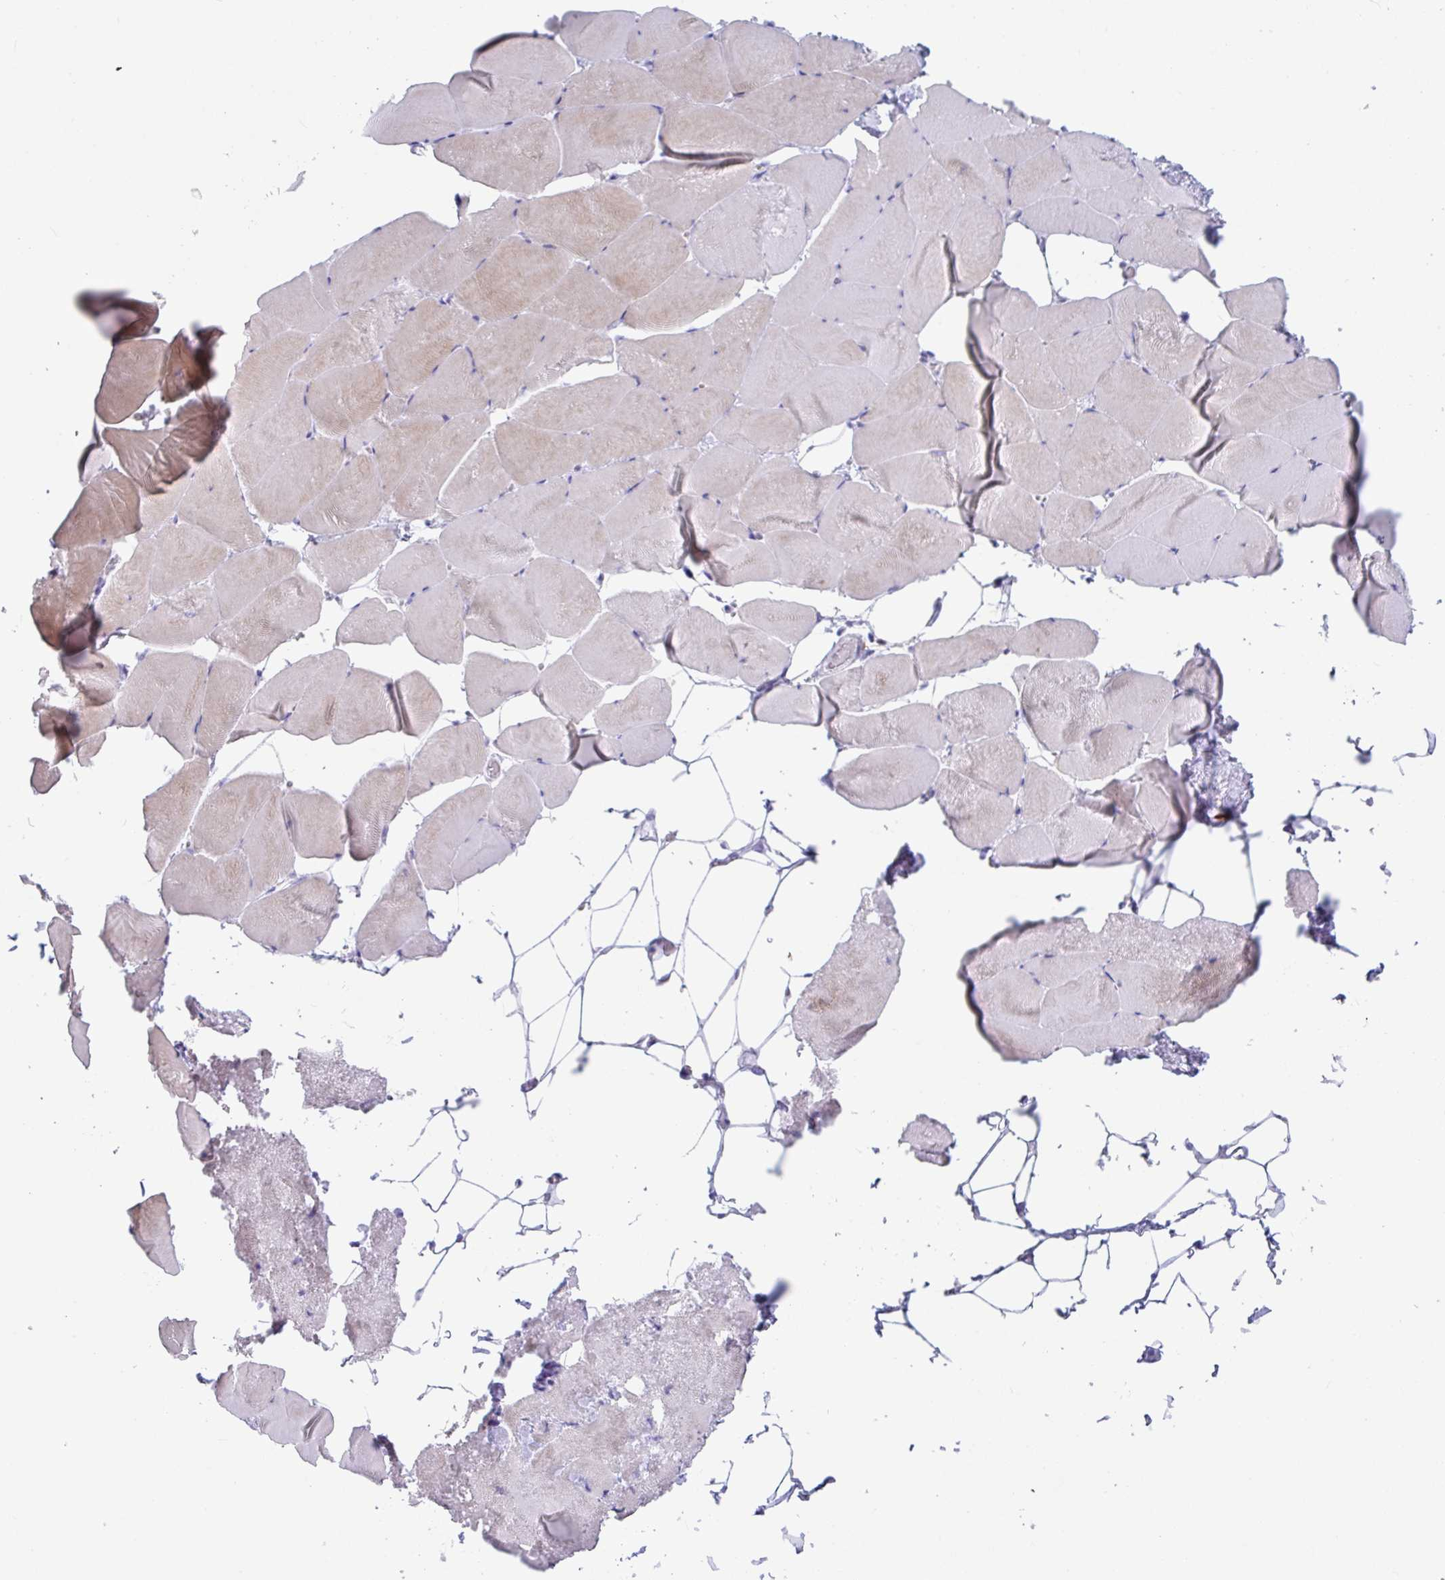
{"staining": {"intensity": "negative", "quantity": "none", "location": "none"}, "tissue": "skeletal muscle", "cell_type": "Myocytes", "image_type": "normal", "snomed": [{"axis": "morphology", "description": "Normal tissue, NOS"}, {"axis": "topography", "description": "Skeletal muscle"}], "caption": "Myocytes show no significant protein staining in normal skeletal muscle.", "gene": "PLA2G1B", "patient": {"sex": "female", "age": 64}}